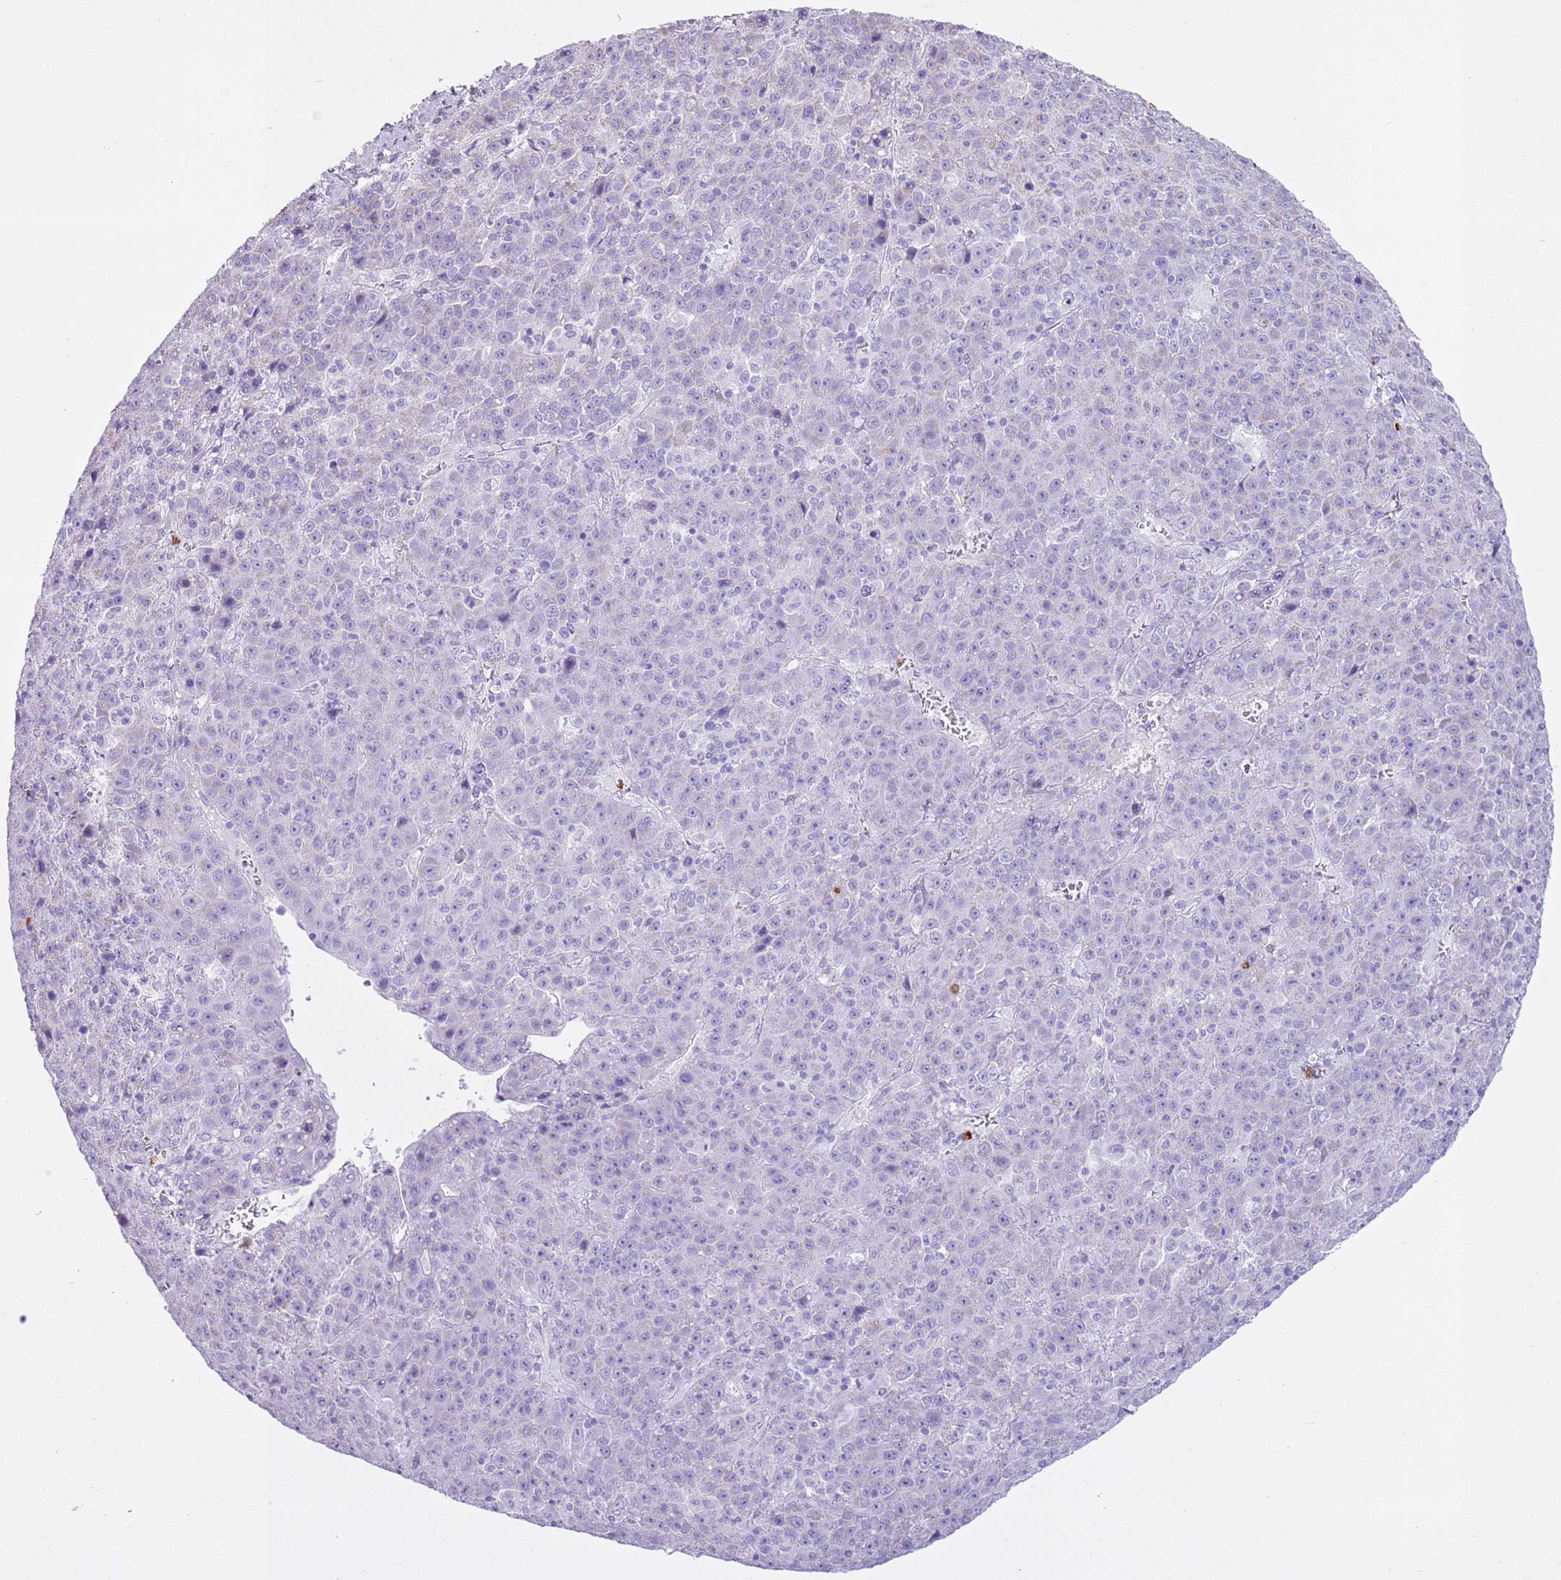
{"staining": {"intensity": "negative", "quantity": "none", "location": "none"}, "tissue": "liver cancer", "cell_type": "Tumor cells", "image_type": "cancer", "snomed": [{"axis": "morphology", "description": "Carcinoma, Hepatocellular, NOS"}, {"axis": "topography", "description": "Liver"}], "caption": "This is an immunohistochemistry photomicrograph of liver cancer (hepatocellular carcinoma). There is no staining in tumor cells.", "gene": "CD177", "patient": {"sex": "female", "age": 53}}